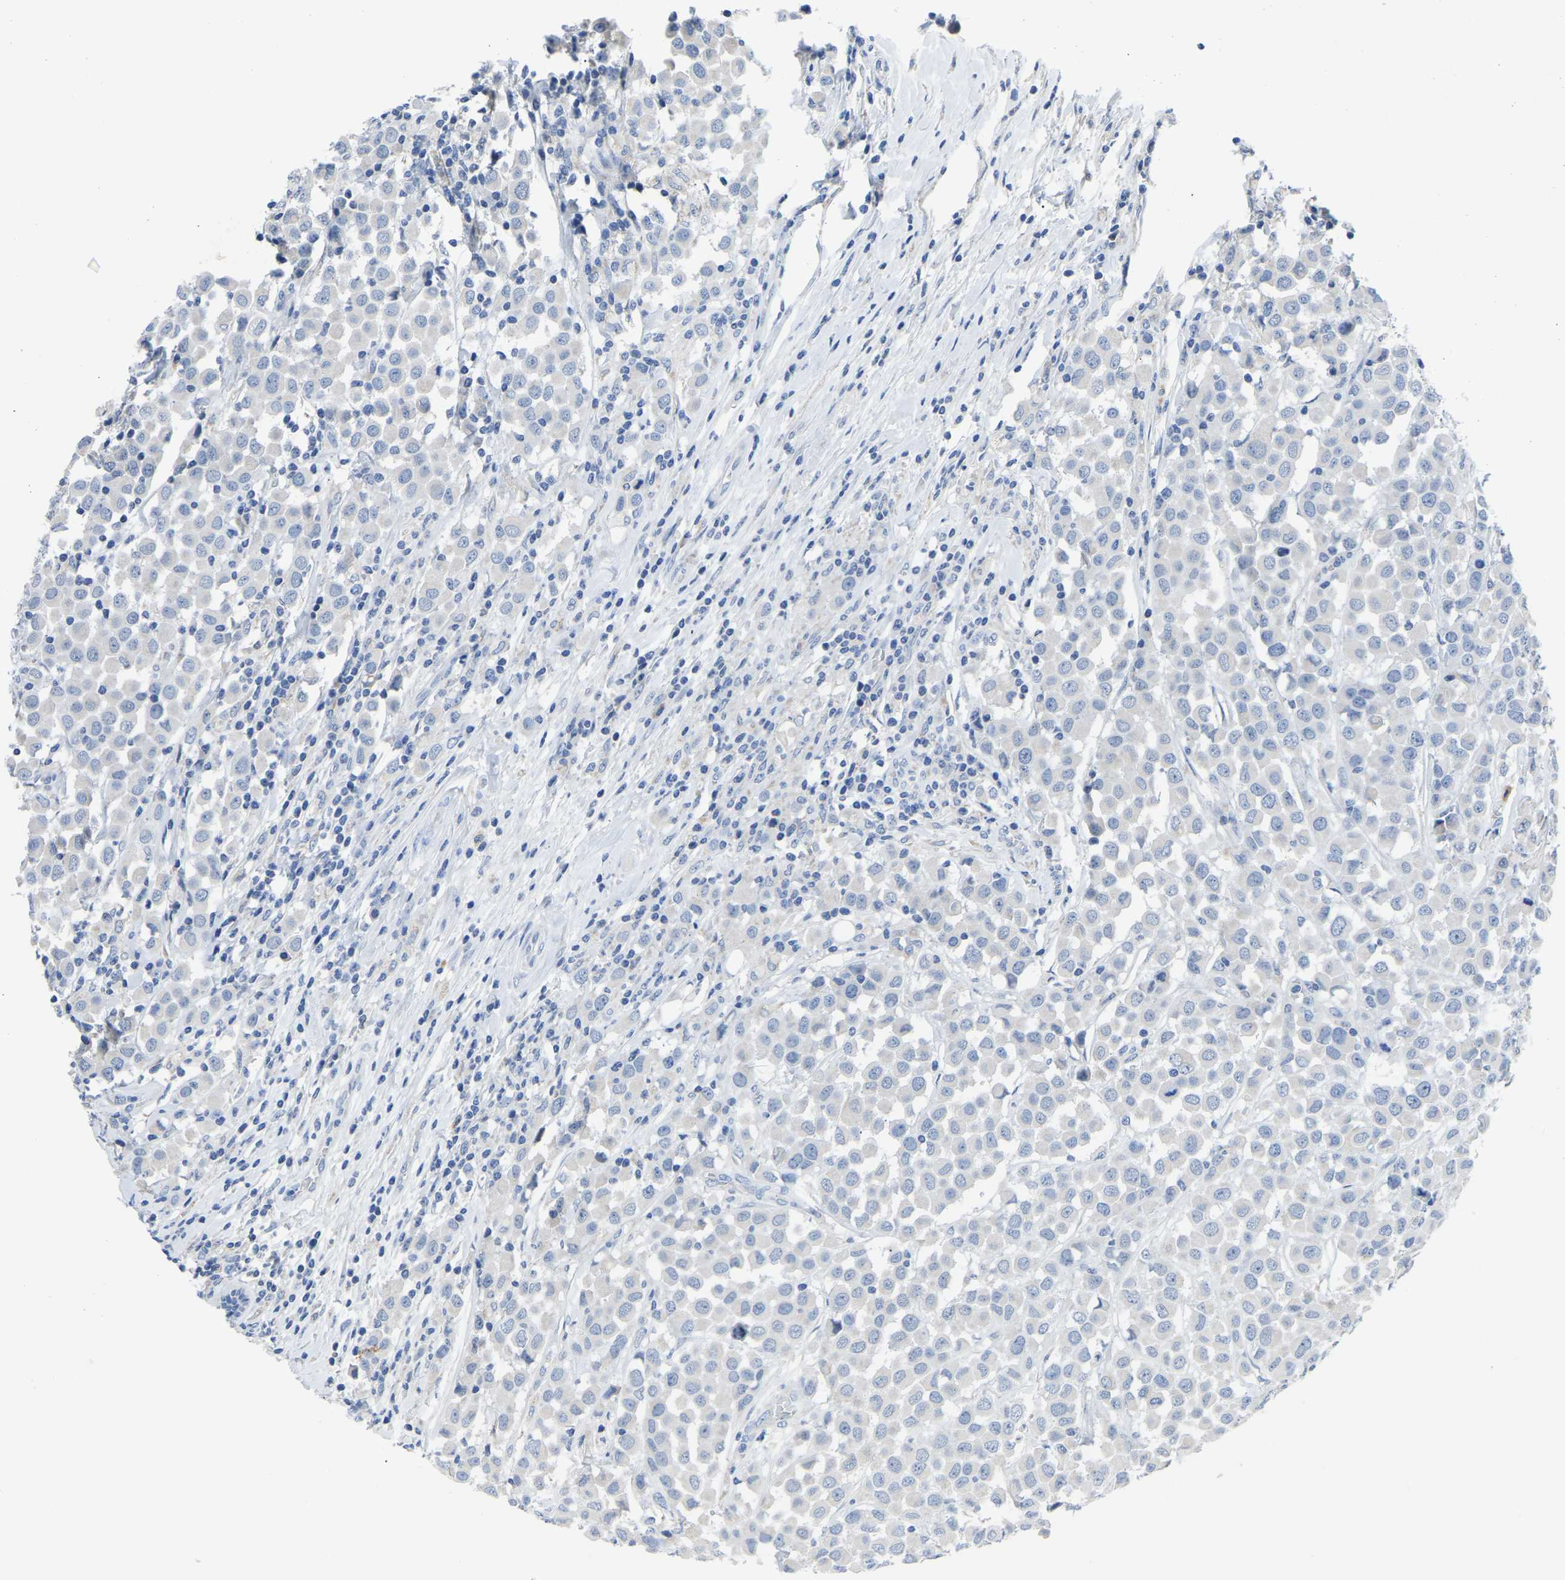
{"staining": {"intensity": "negative", "quantity": "none", "location": "none"}, "tissue": "breast cancer", "cell_type": "Tumor cells", "image_type": "cancer", "snomed": [{"axis": "morphology", "description": "Duct carcinoma"}, {"axis": "topography", "description": "Breast"}], "caption": "Photomicrograph shows no protein expression in tumor cells of breast cancer (infiltrating ductal carcinoma) tissue.", "gene": "ETFA", "patient": {"sex": "female", "age": 61}}